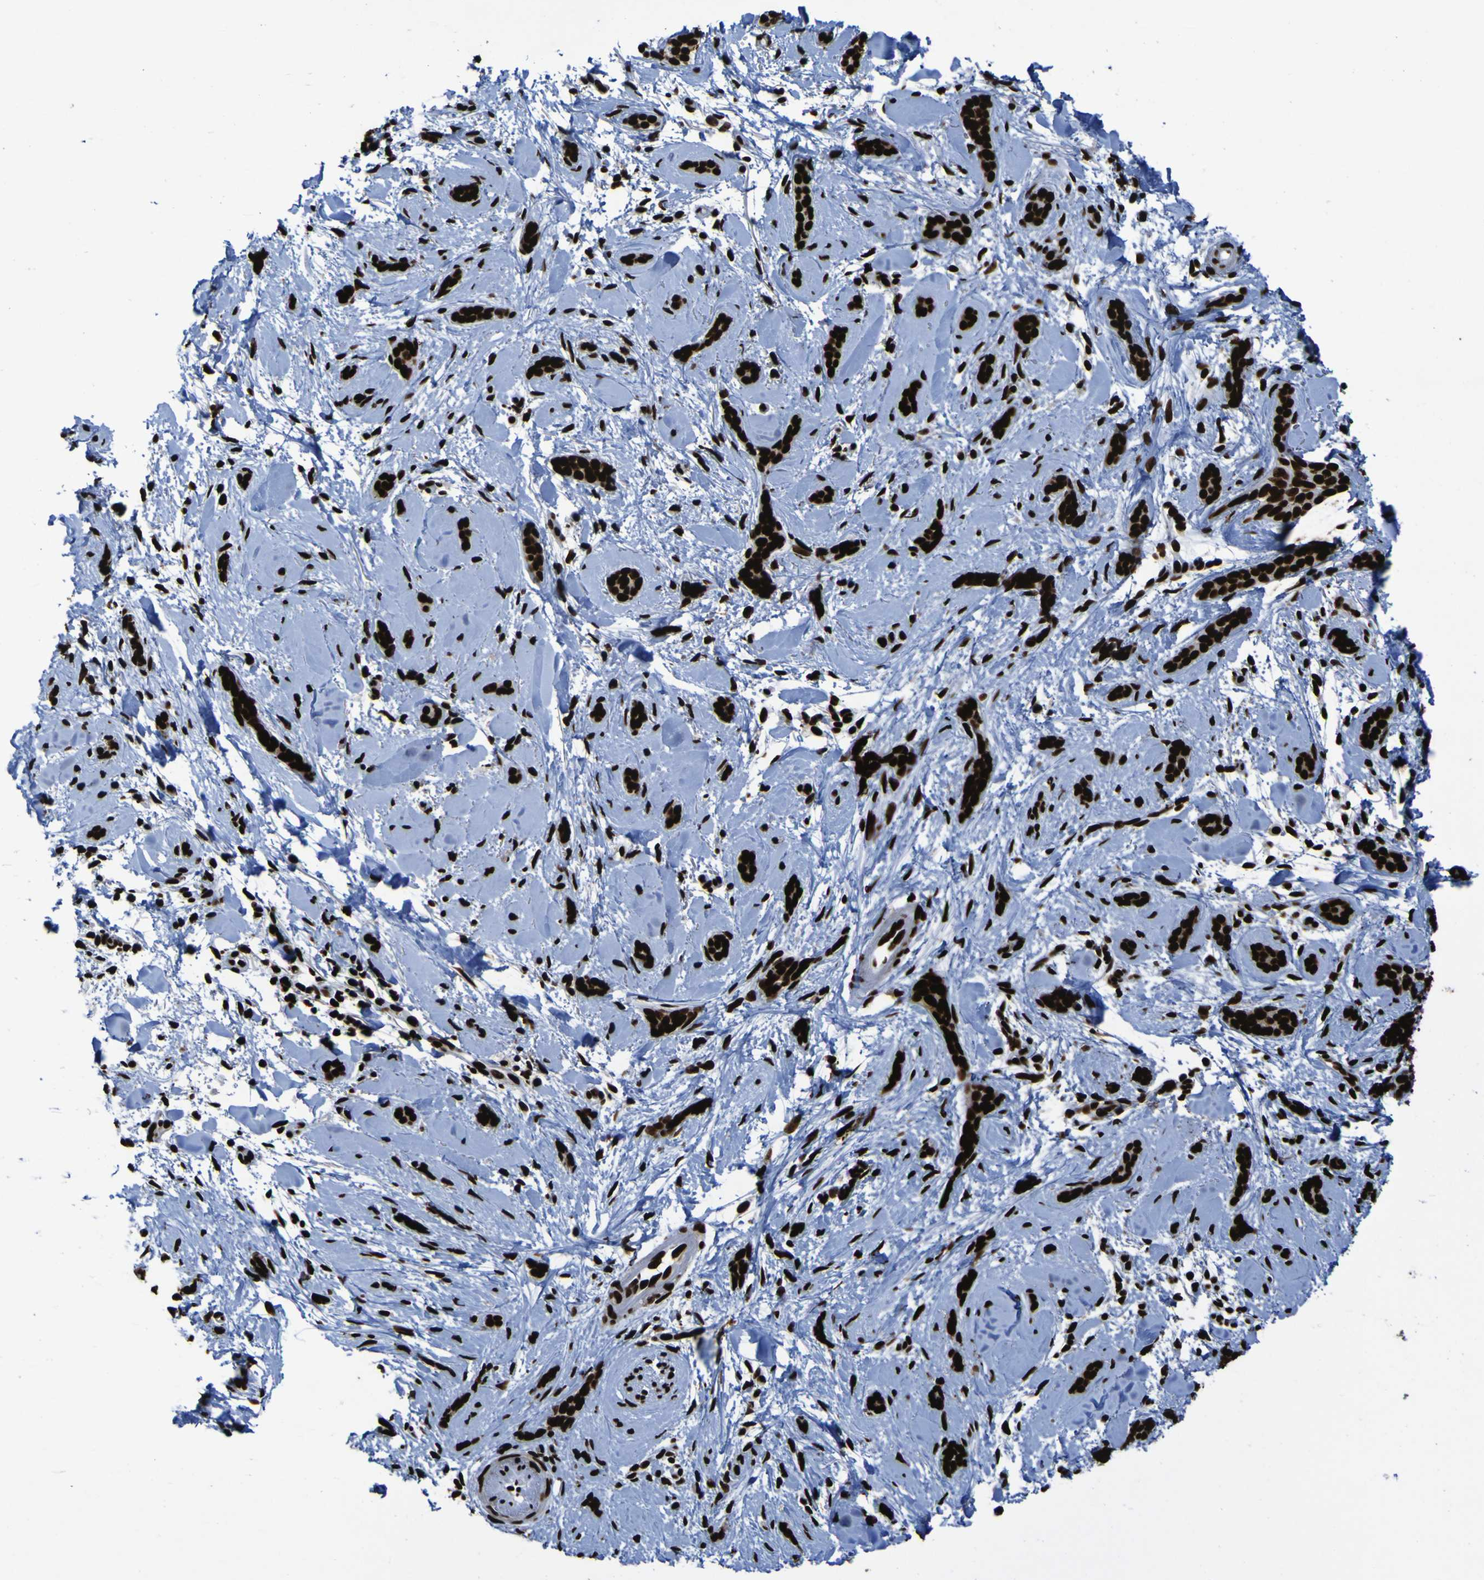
{"staining": {"intensity": "strong", "quantity": ">75%", "location": "nuclear"}, "tissue": "skin cancer", "cell_type": "Tumor cells", "image_type": "cancer", "snomed": [{"axis": "morphology", "description": "Basal cell carcinoma"}, {"axis": "morphology", "description": "Adnexal tumor, benign"}, {"axis": "topography", "description": "Skin"}], "caption": "Skin benign adnexal tumor stained with DAB (3,3'-diaminobenzidine) immunohistochemistry demonstrates high levels of strong nuclear expression in approximately >75% of tumor cells.", "gene": "NPM1", "patient": {"sex": "female", "age": 42}}